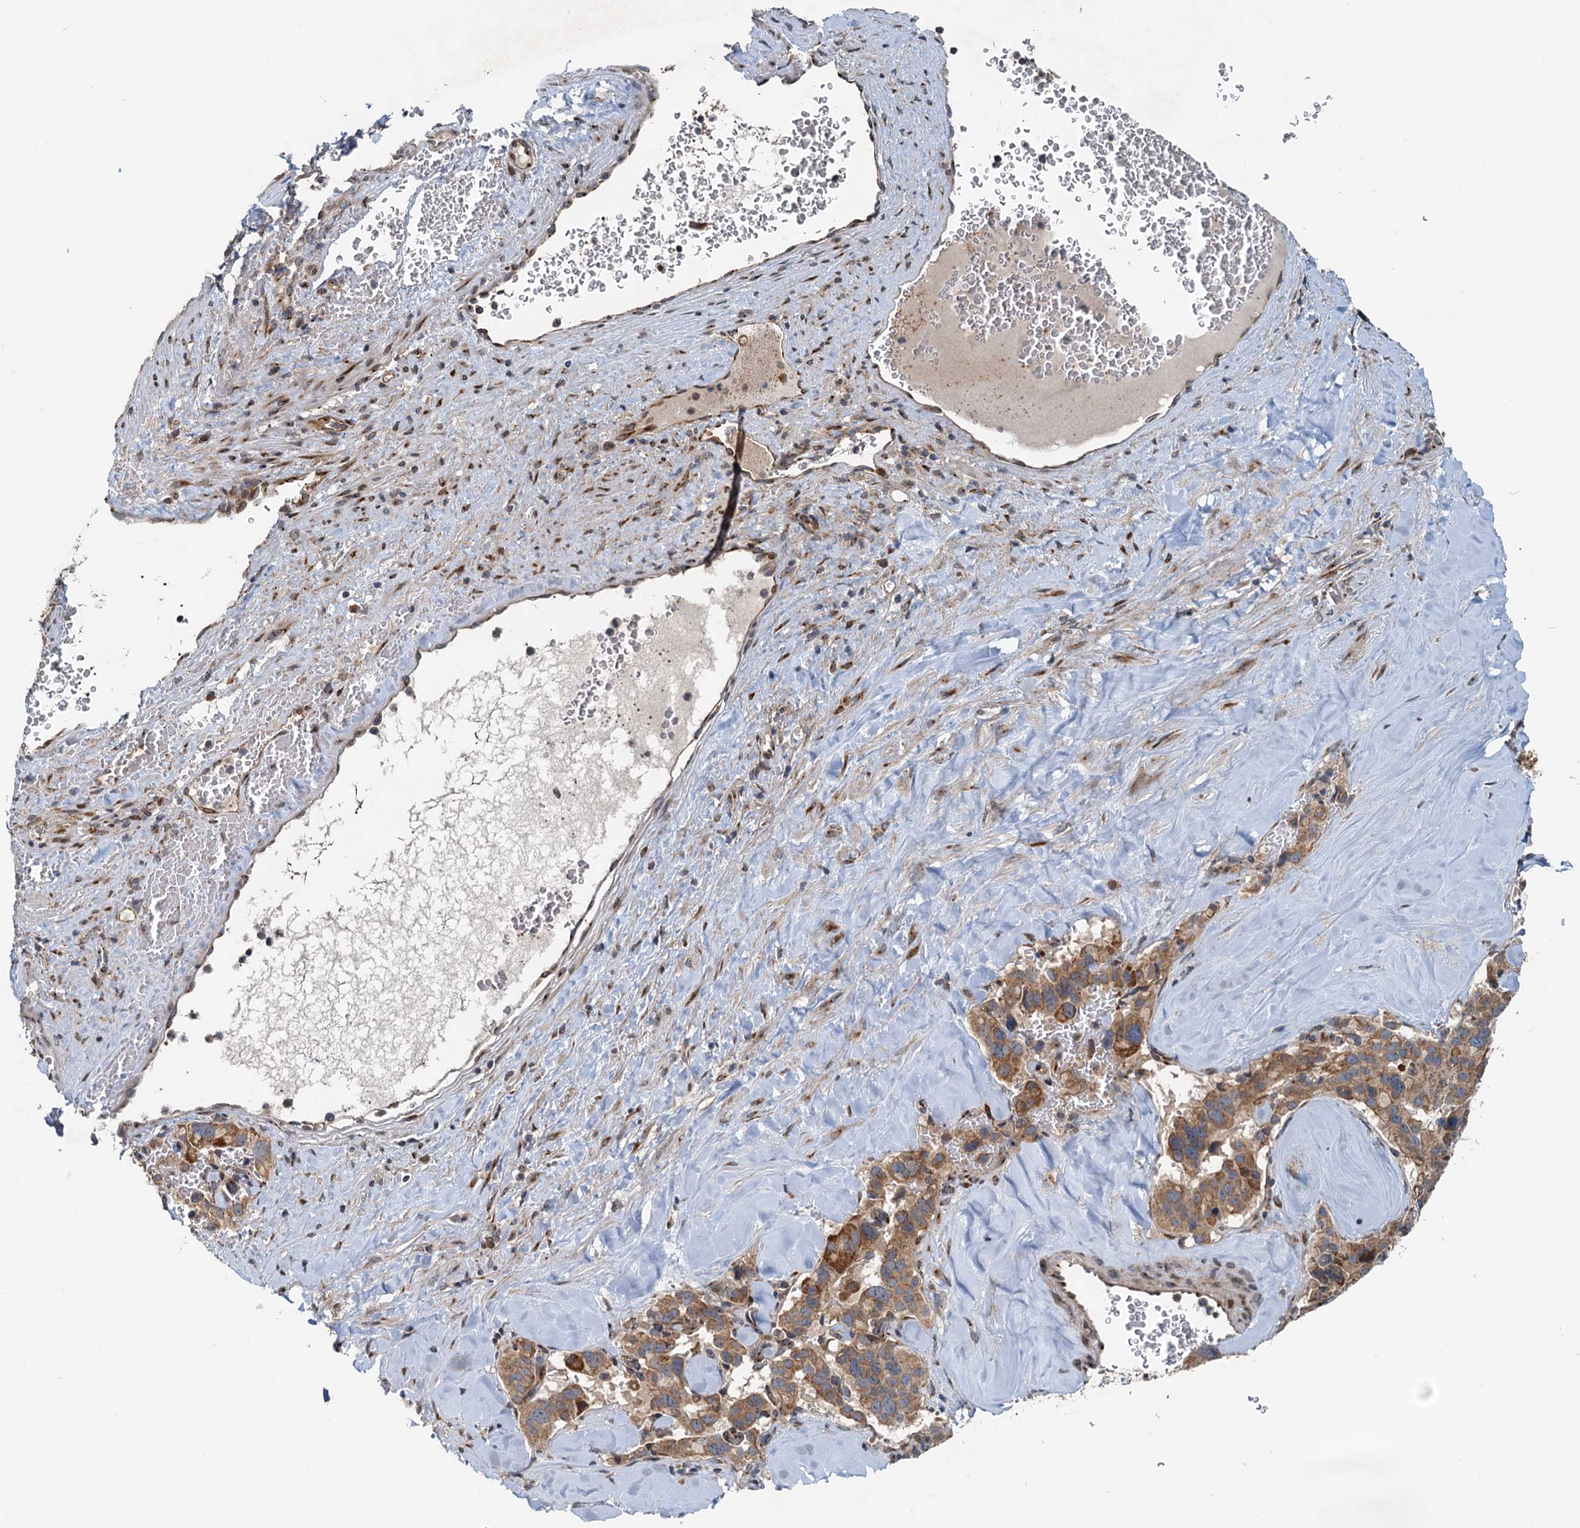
{"staining": {"intensity": "moderate", "quantity": ">75%", "location": "cytoplasmic/membranous"}, "tissue": "pancreatic cancer", "cell_type": "Tumor cells", "image_type": "cancer", "snomed": [{"axis": "morphology", "description": "Adenocarcinoma, NOS"}, {"axis": "topography", "description": "Pancreas"}], "caption": "Immunohistochemistry (IHC) histopathology image of human adenocarcinoma (pancreatic) stained for a protein (brown), which shows medium levels of moderate cytoplasmic/membranous positivity in about >75% of tumor cells.", "gene": "CEP68", "patient": {"sex": "male", "age": 65}}